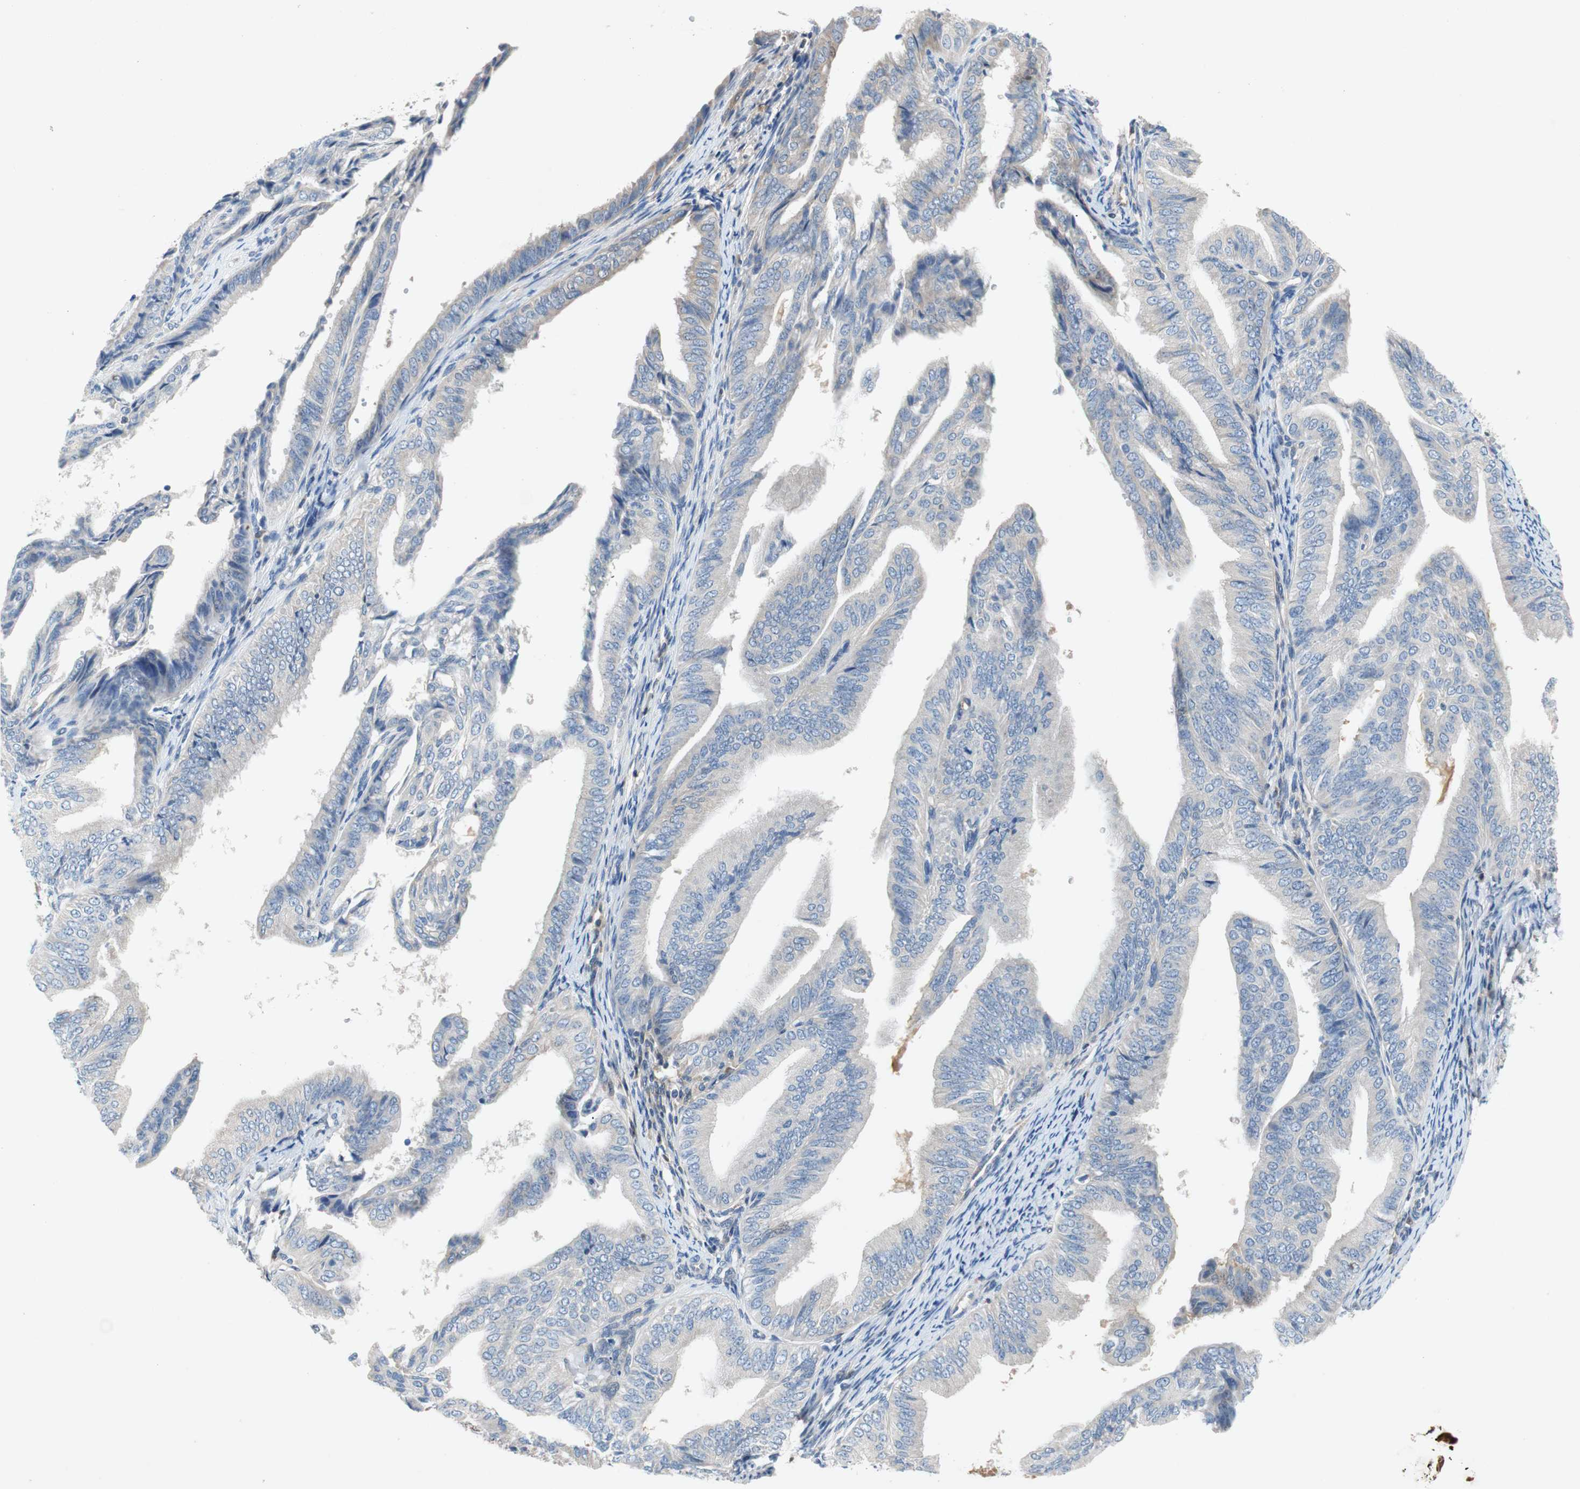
{"staining": {"intensity": "weak", "quantity": "<25%", "location": "cytoplasmic/membranous"}, "tissue": "endometrial cancer", "cell_type": "Tumor cells", "image_type": "cancer", "snomed": [{"axis": "morphology", "description": "Adenocarcinoma, NOS"}, {"axis": "topography", "description": "Endometrium"}], "caption": "Tumor cells show no significant protein expression in endometrial cancer.", "gene": "RELB", "patient": {"sex": "female", "age": 58}}